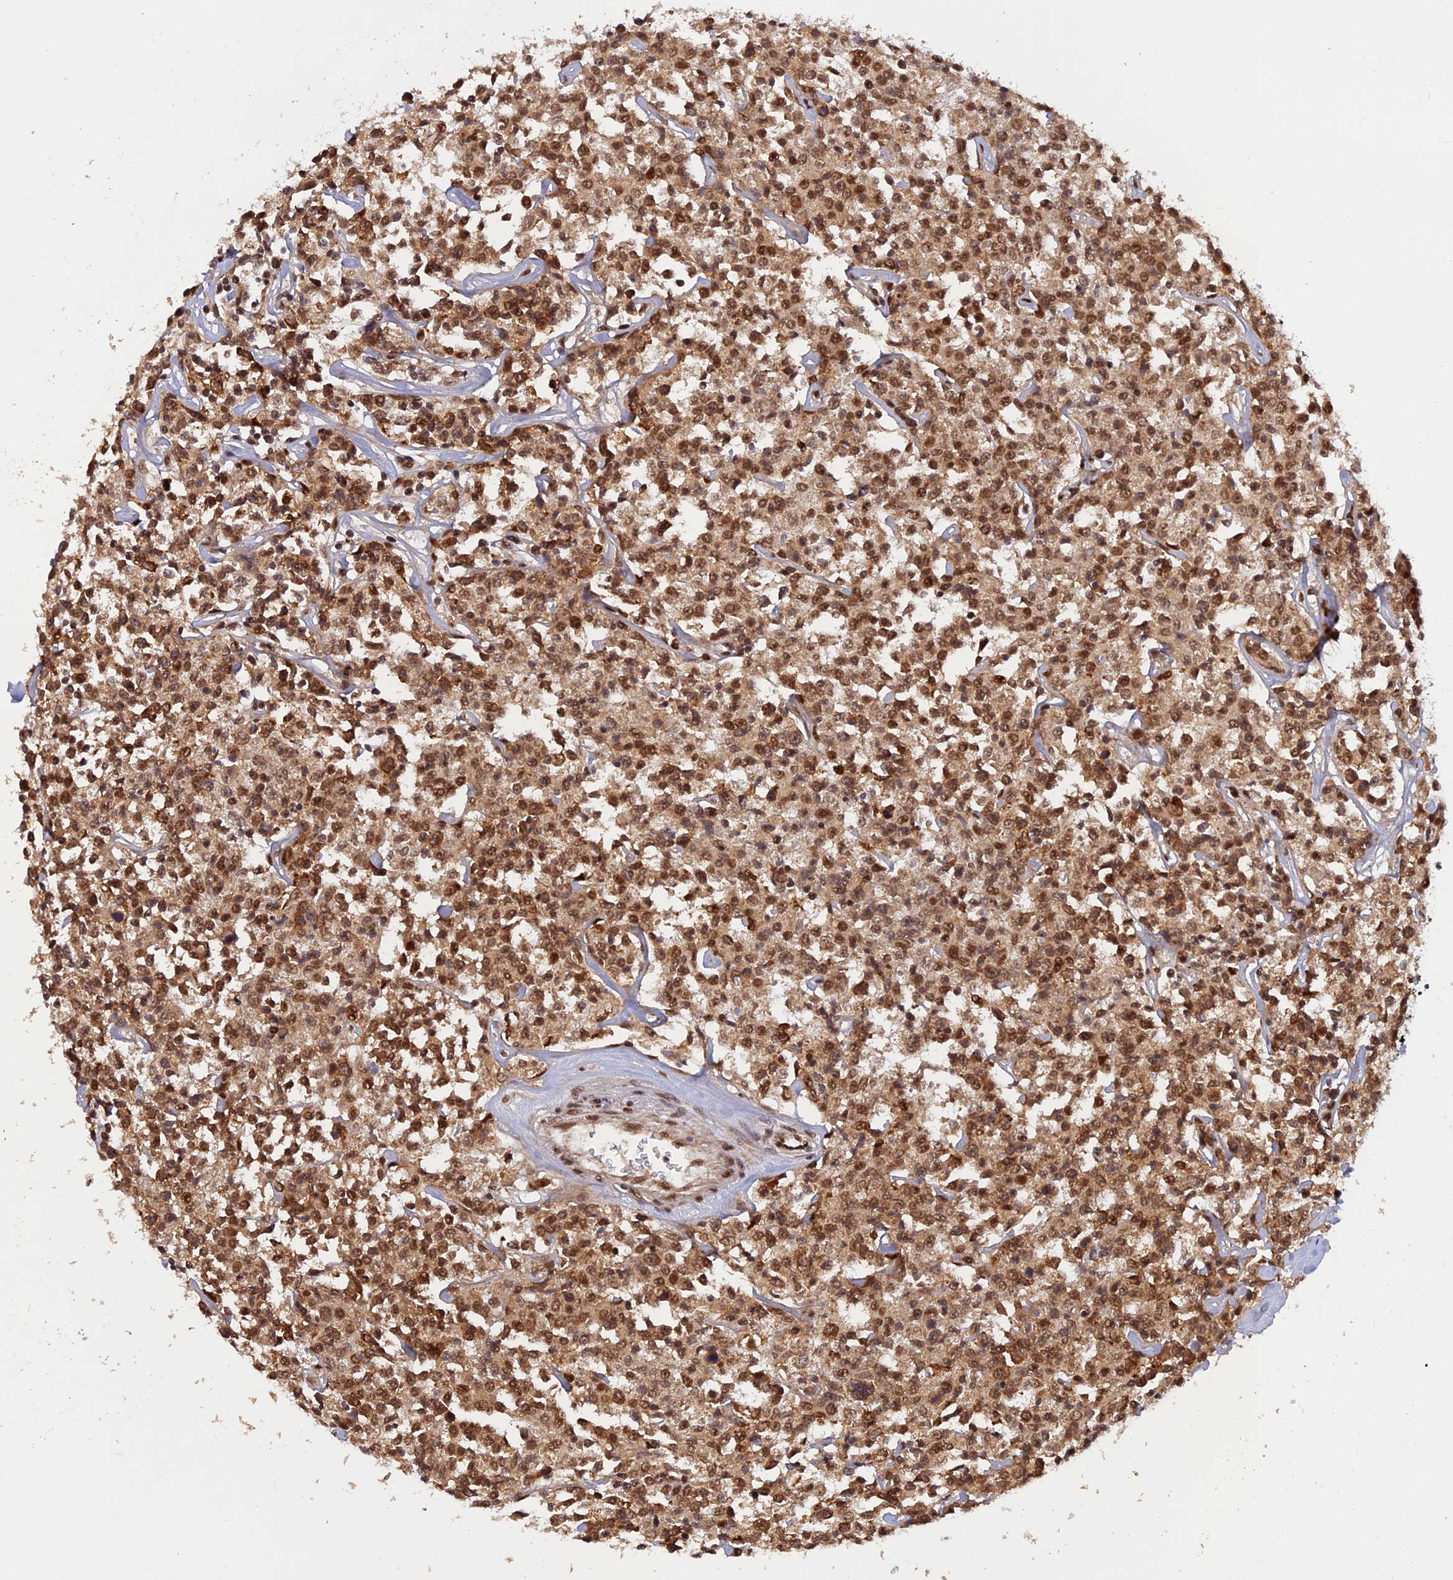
{"staining": {"intensity": "moderate", "quantity": ">75%", "location": "cytoplasmic/membranous,nuclear"}, "tissue": "lymphoma", "cell_type": "Tumor cells", "image_type": "cancer", "snomed": [{"axis": "morphology", "description": "Malignant lymphoma, non-Hodgkin's type, Low grade"}, {"axis": "topography", "description": "Small intestine"}], "caption": "Immunohistochemical staining of human lymphoma demonstrates medium levels of moderate cytoplasmic/membranous and nuclear protein expression in approximately >75% of tumor cells.", "gene": "ZNF565", "patient": {"sex": "female", "age": 59}}